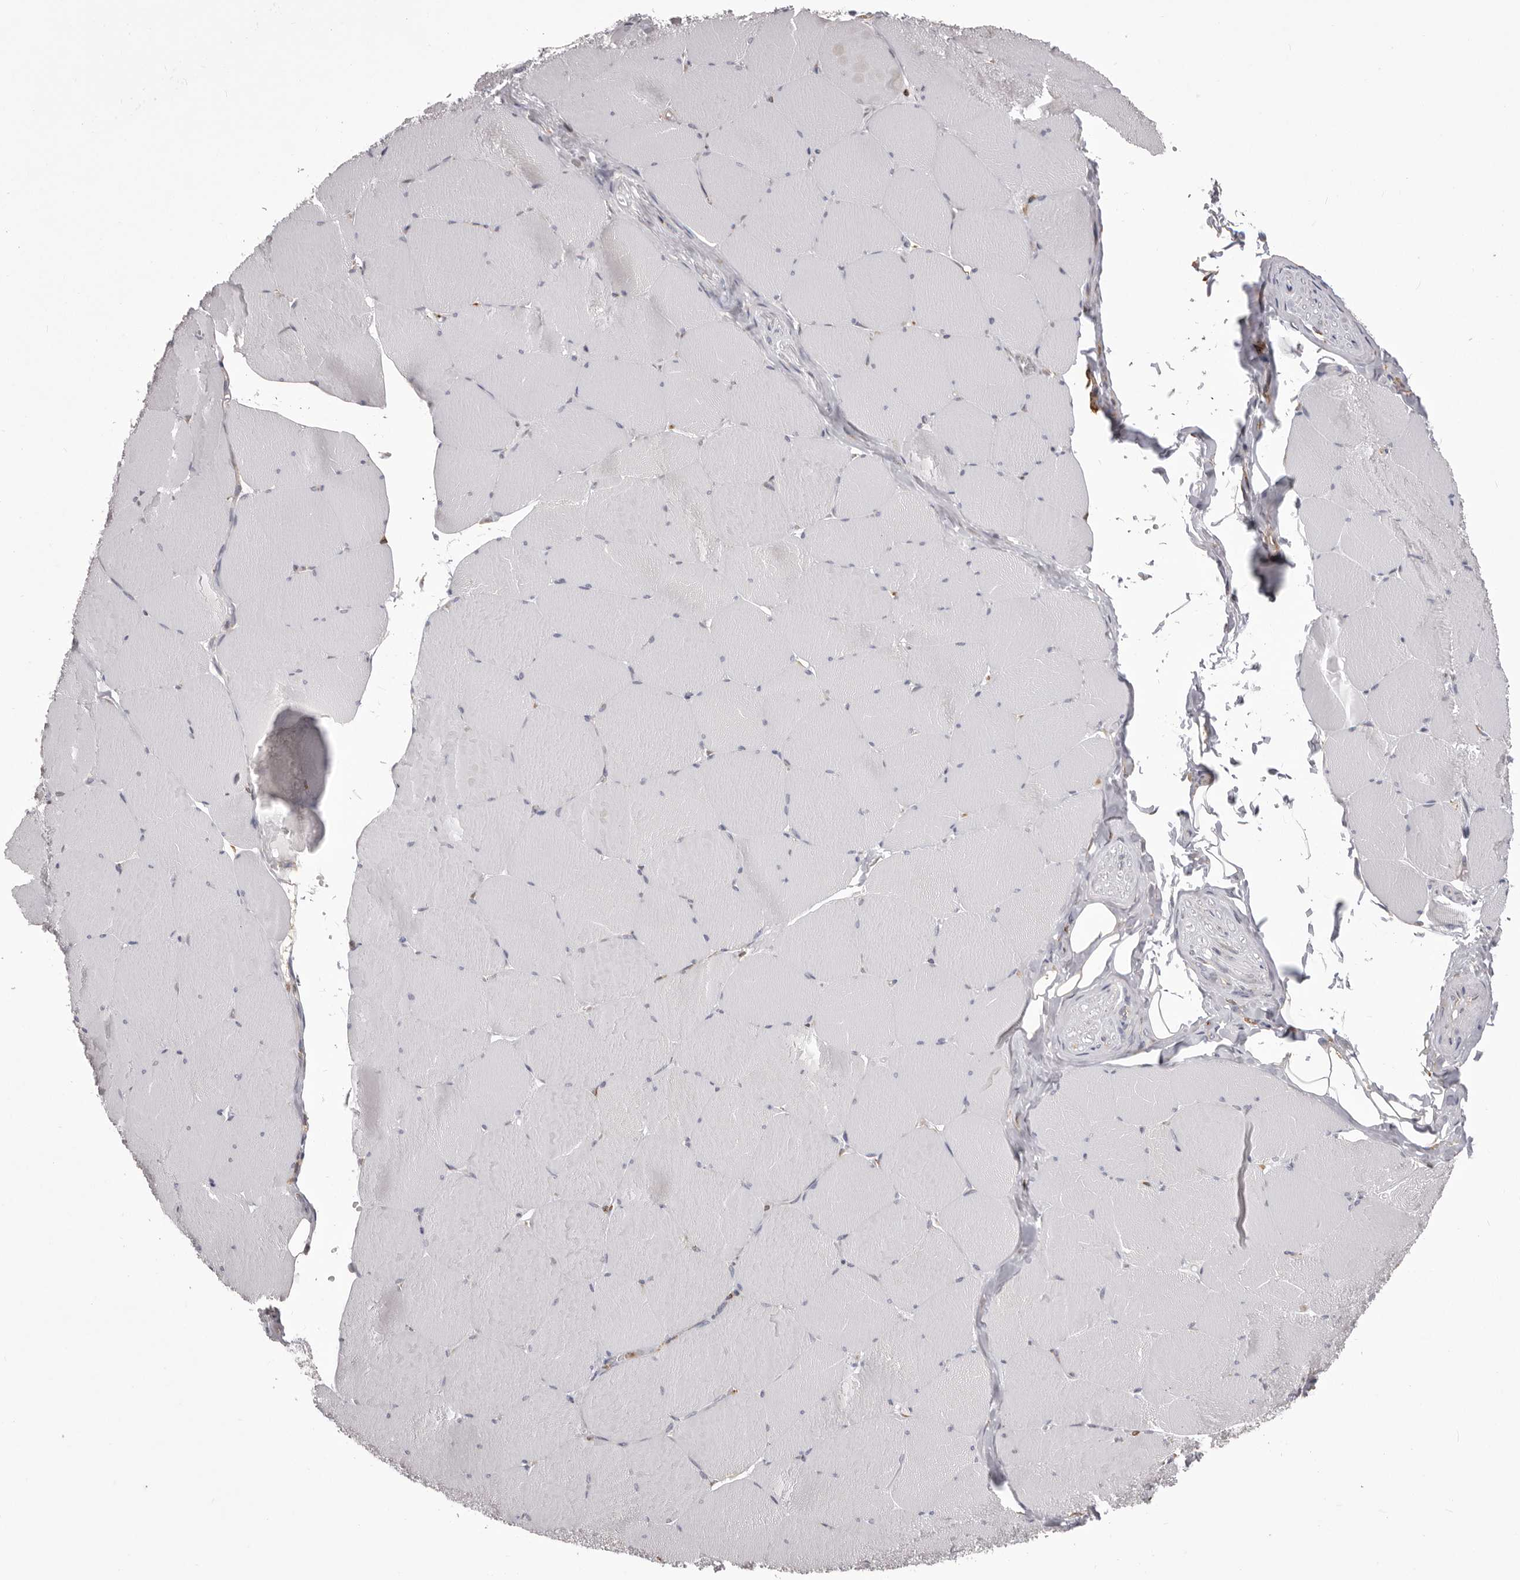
{"staining": {"intensity": "negative", "quantity": "none", "location": "none"}, "tissue": "skeletal muscle", "cell_type": "Myocytes", "image_type": "normal", "snomed": [{"axis": "morphology", "description": "Normal tissue, NOS"}, {"axis": "topography", "description": "Skeletal muscle"}, {"axis": "topography", "description": "Head-Neck"}], "caption": "The micrograph displays no significant staining in myocytes of skeletal muscle.", "gene": "QRSL1", "patient": {"sex": "male", "age": 66}}